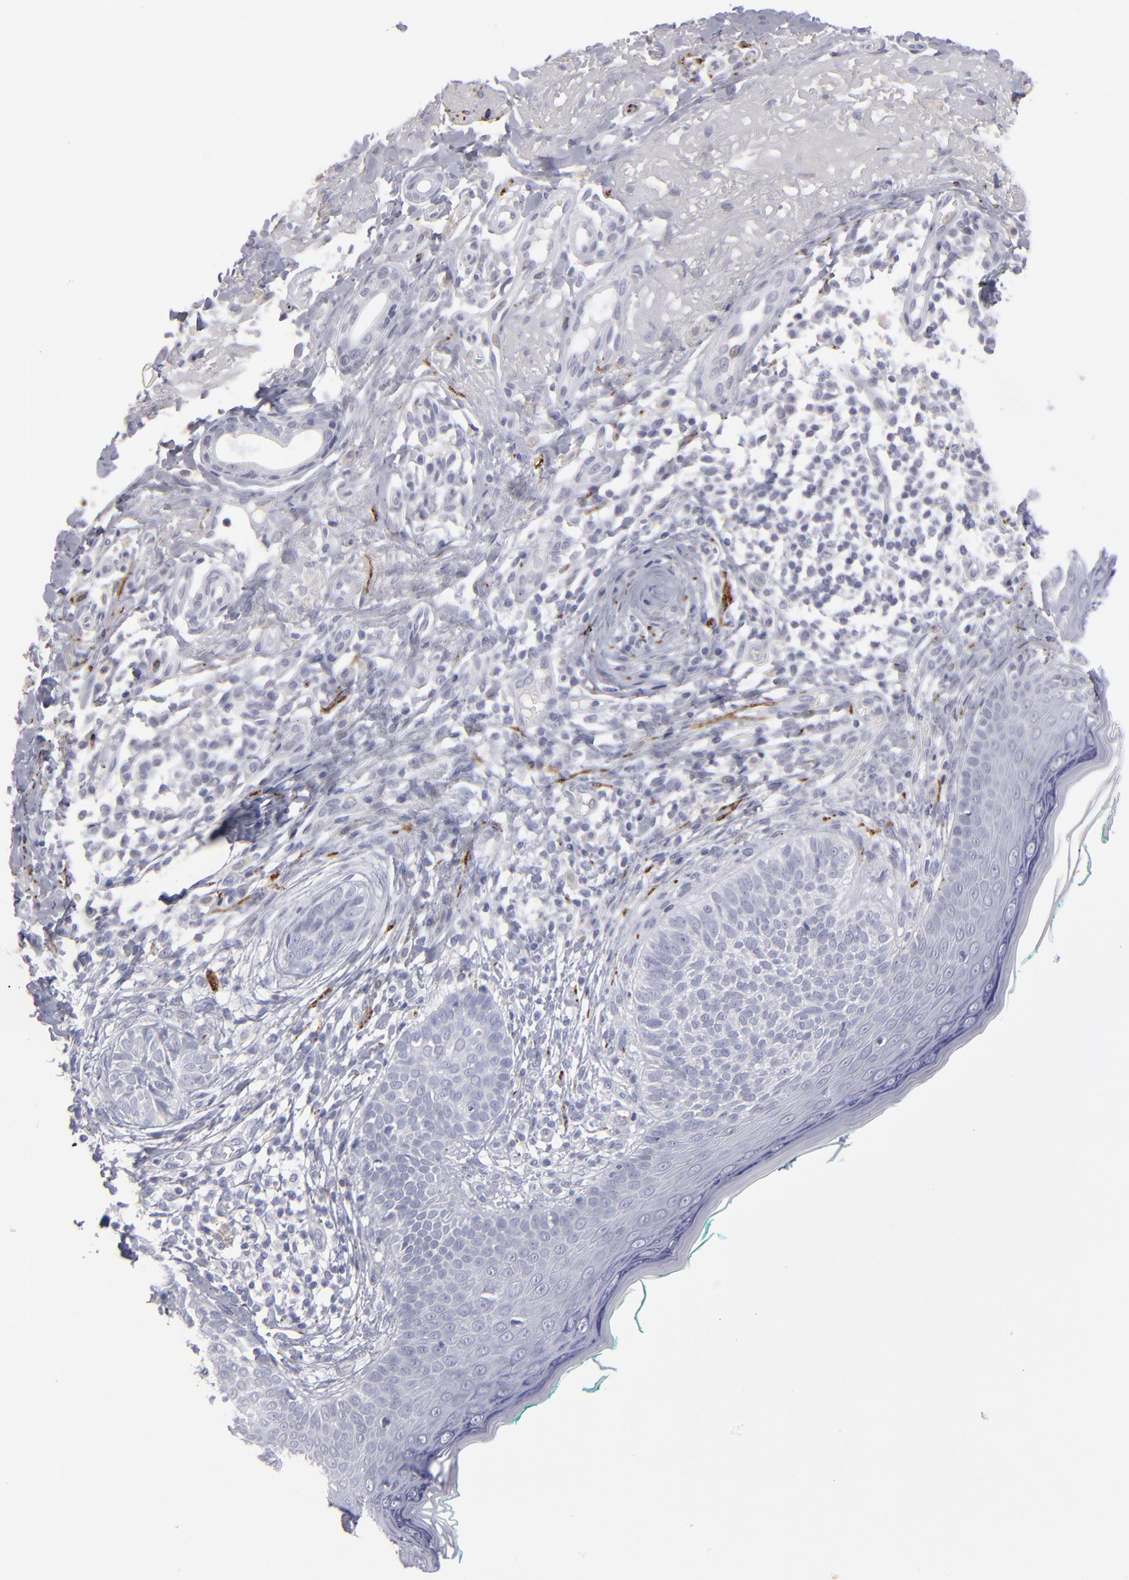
{"staining": {"intensity": "negative", "quantity": "none", "location": "none"}, "tissue": "skin cancer", "cell_type": "Tumor cells", "image_type": "cancer", "snomed": [{"axis": "morphology", "description": "Normal tissue, NOS"}, {"axis": "morphology", "description": "Basal cell carcinoma"}, {"axis": "topography", "description": "Skin"}], "caption": "Protein analysis of skin cancer (basal cell carcinoma) shows no significant expression in tumor cells. (DAB IHC with hematoxylin counter stain).", "gene": "CADM3", "patient": {"sex": "male", "age": 76}}